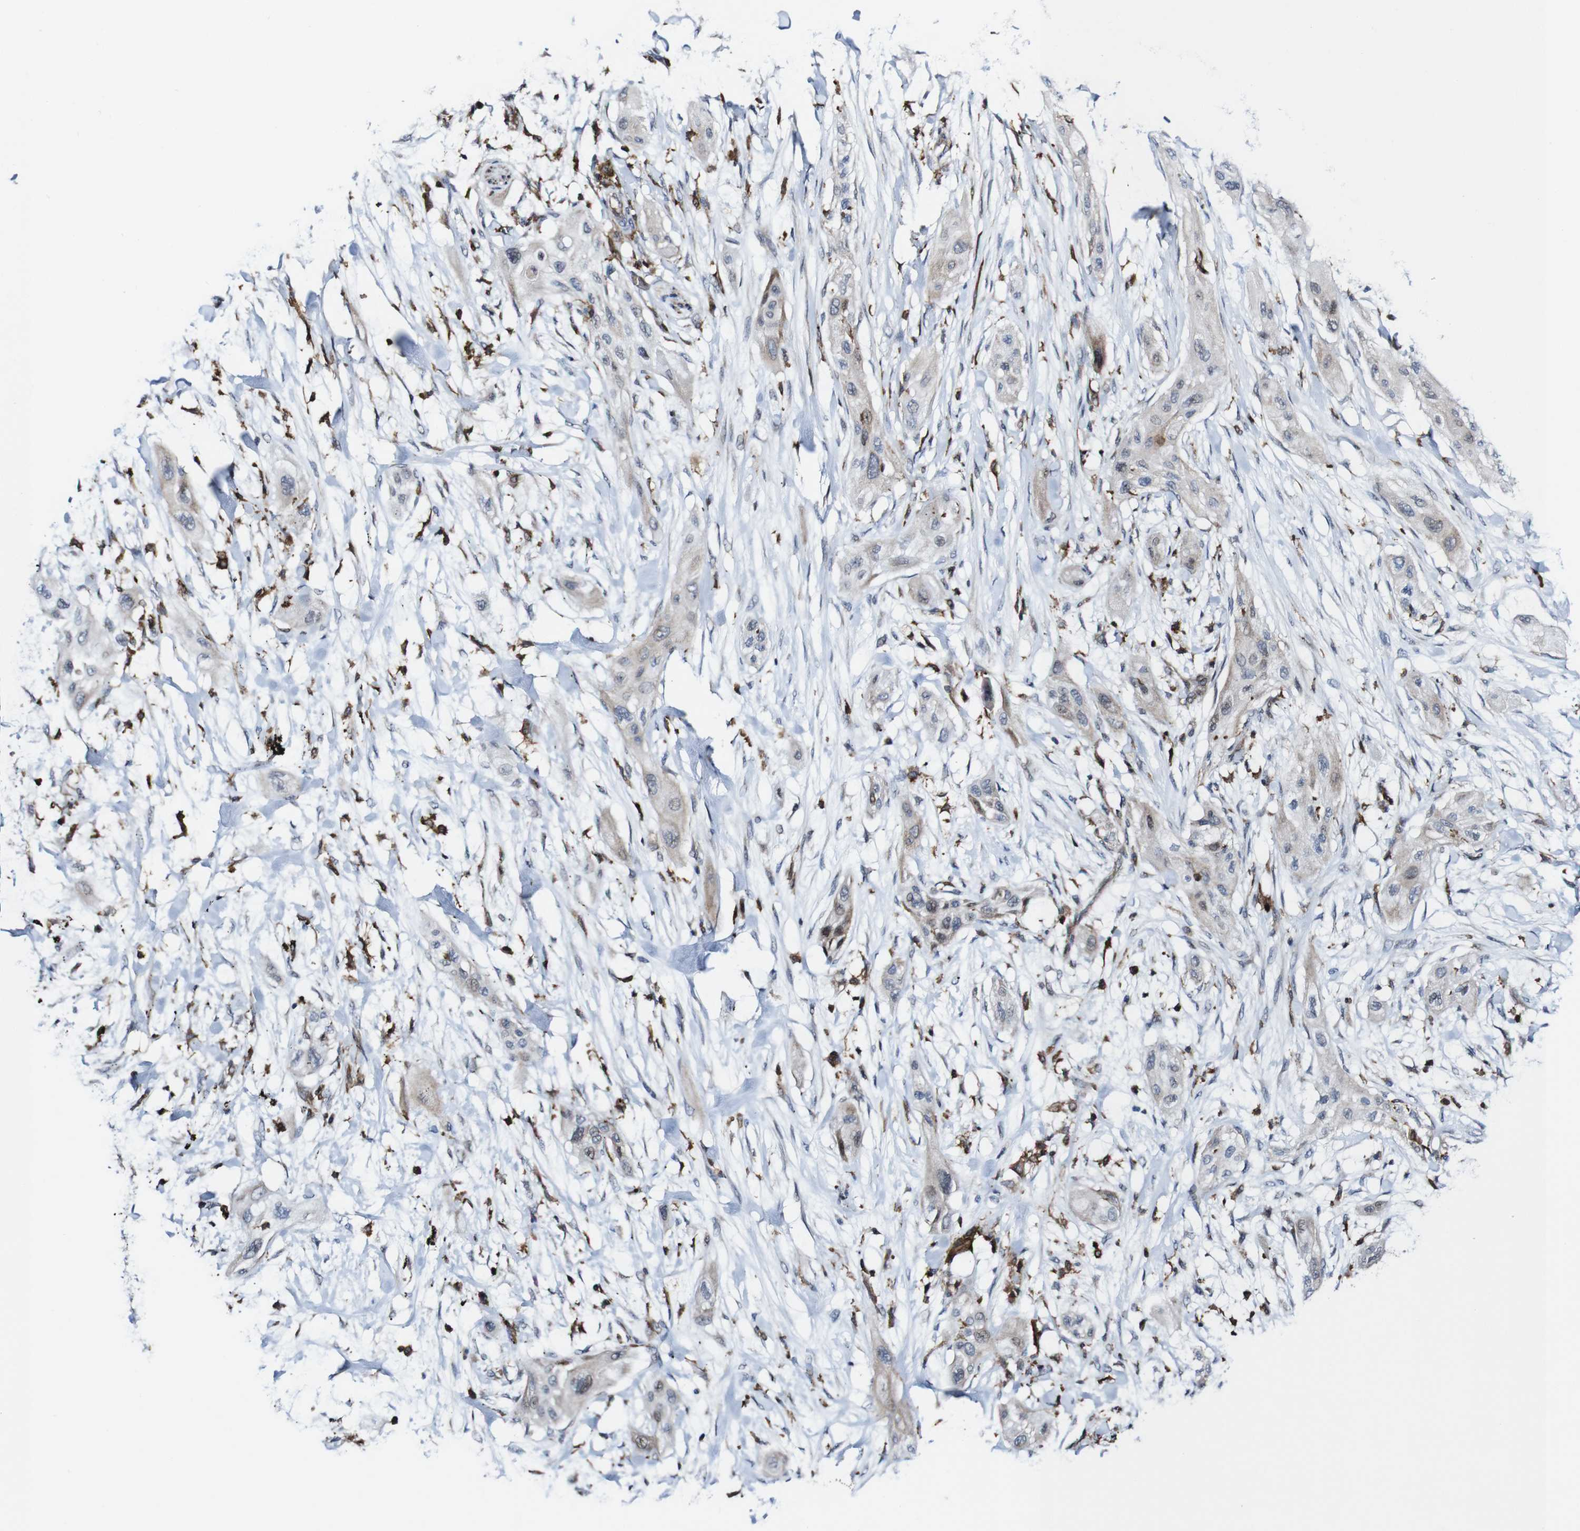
{"staining": {"intensity": "negative", "quantity": "none", "location": "none"}, "tissue": "lung cancer", "cell_type": "Tumor cells", "image_type": "cancer", "snomed": [{"axis": "morphology", "description": "Squamous cell carcinoma, NOS"}, {"axis": "topography", "description": "Lung"}], "caption": "Image shows no protein staining in tumor cells of squamous cell carcinoma (lung) tissue. (DAB (3,3'-diaminobenzidine) IHC with hematoxylin counter stain).", "gene": "JAK2", "patient": {"sex": "female", "age": 47}}